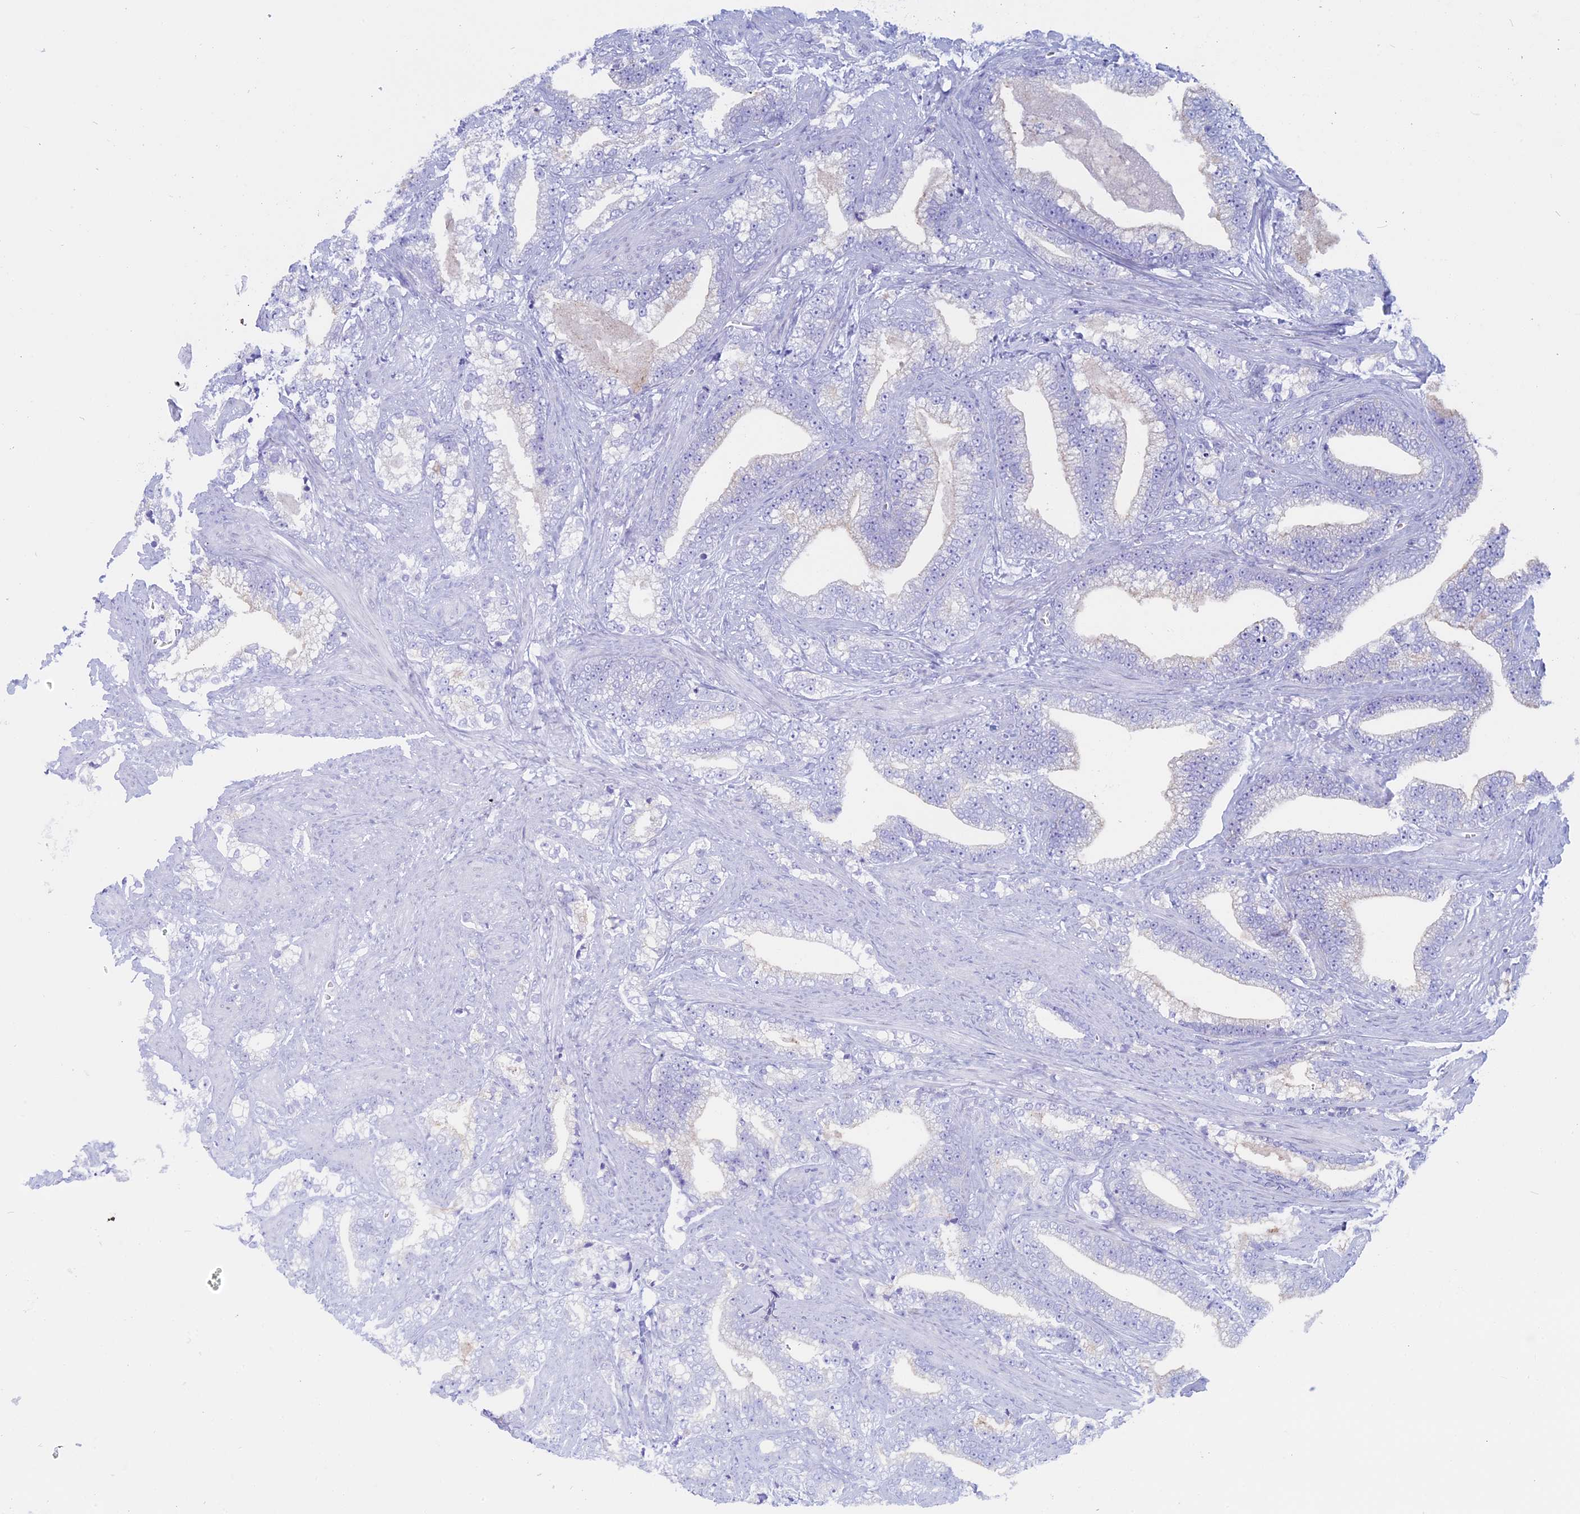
{"staining": {"intensity": "negative", "quantity": "none", "location": "none"}, "tissue": "prostate cancer", "cell_type": "Tumor cells", "image_type": "cancer", "snomed": [{"axis": "morphology", "description": "Adenocarcinoma, High grade"}, {"axis": "topography", "description": "Prostate and seminal vesicle, NOS"}], "caption": "Tumor cells are negative for brown protein staining in prostate adenocarcinoma (high-grade).", "gene": "FAM169A", "patient": {"sex": "male", "age": 67}}